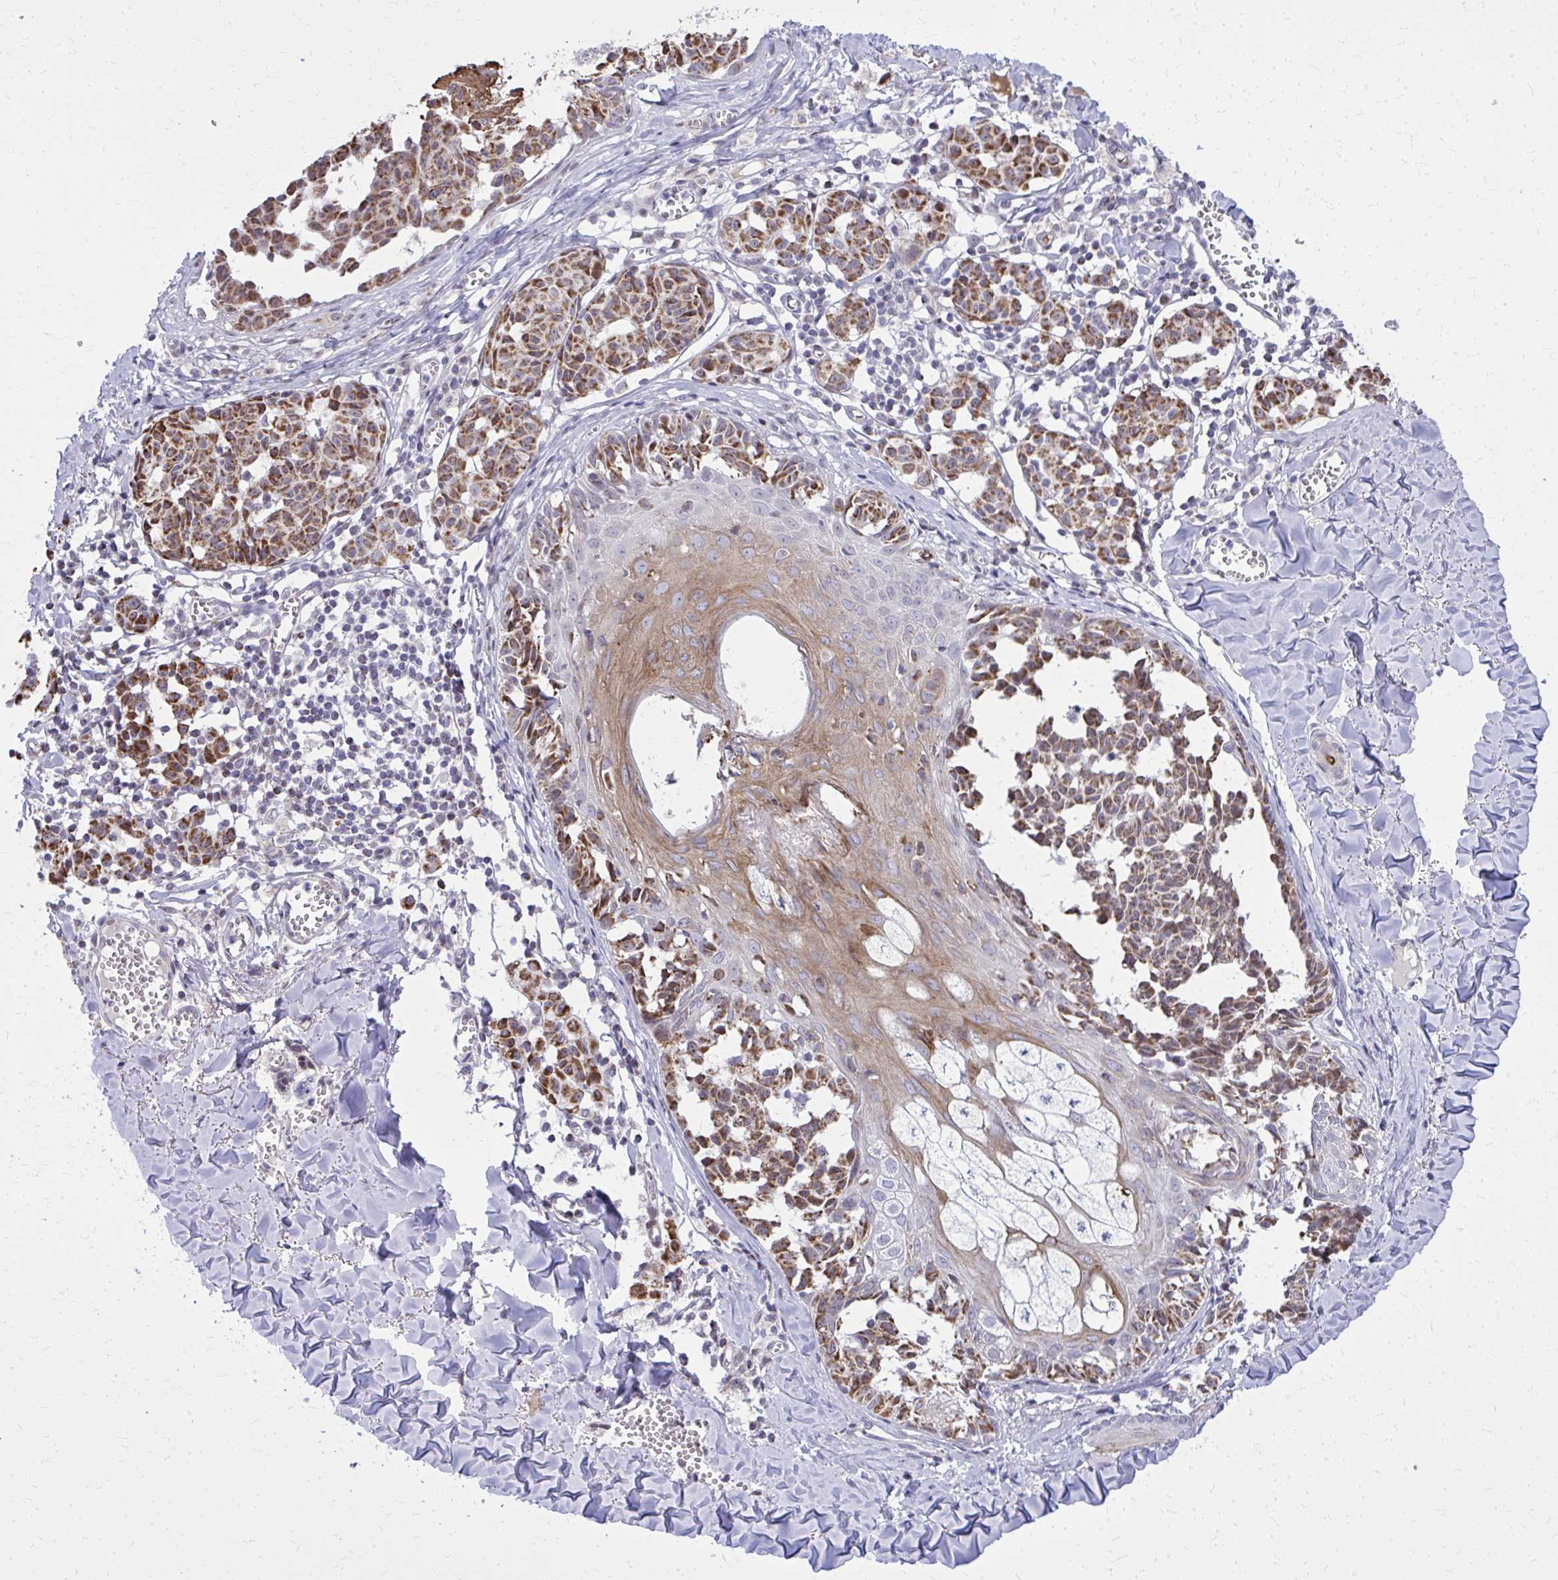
{"staining": {"intensity": "strong", "quantity": ">75%", "location": "cytoplasmic/membranous"}, "tissue": "melanoma", "cell_type": "Tumor cells", "image_type": "cancer", "snomed": [{"axis": "morphology", "description": "Malignant melanoma, NOS"}, {"axis": "topography", "description": "Skin"}], "caption": "Immunohistochemistry (DAB) staining of malignant melanoma displays strong cytoplasmic/membranous protein staining in approximately >75% of tumor cells.", "gene": "ZNF362", "patient": {"sex": "female", "age": 43}}